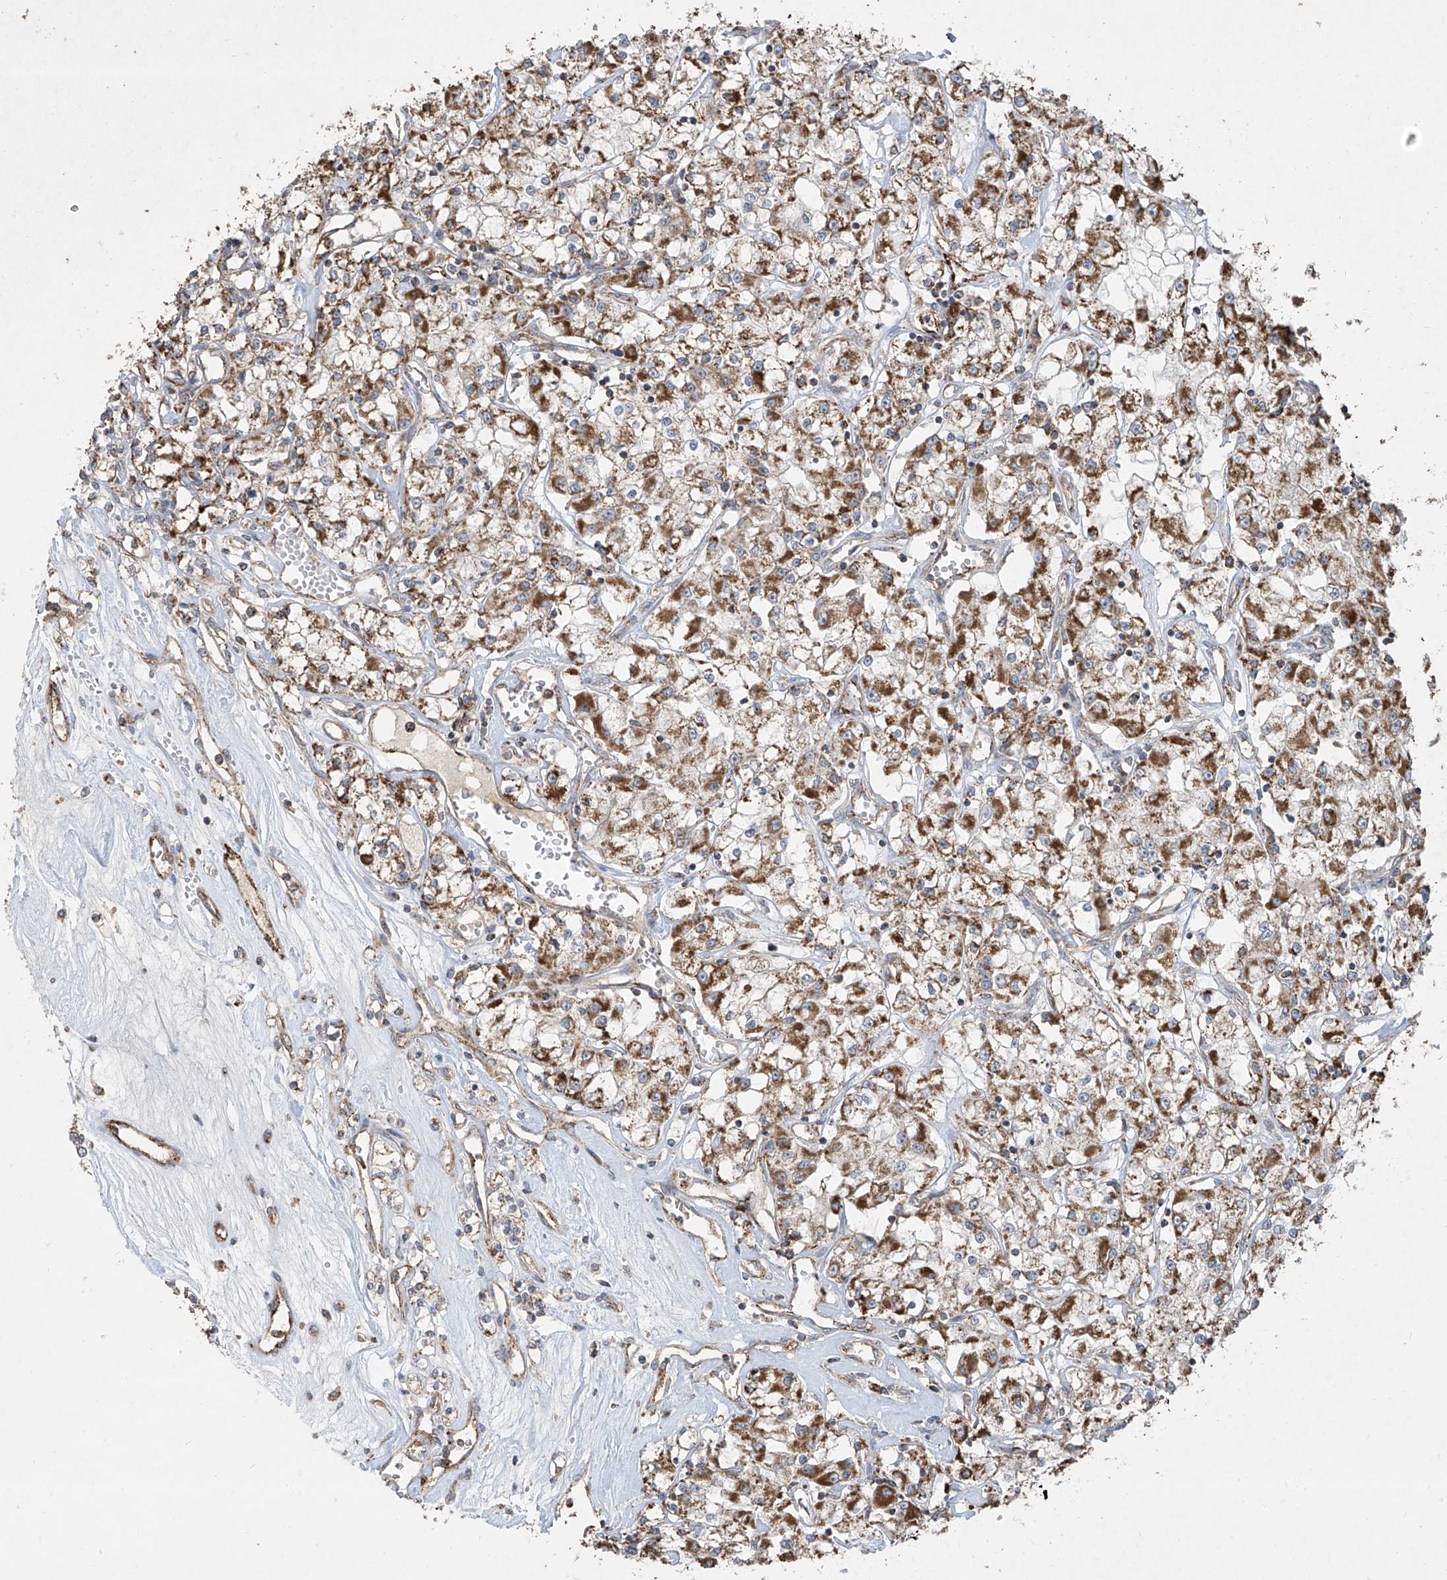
{"staining": {"intensity": "moderate", "quantity": ">75%", "location": "cytoplasmic/membranous"}, "tissue": "renal cancer", "cell_type": "Tumor cells", "image_type": "cancer", "snomed": [{"axis": "morphology", "description": "Adenocarcinoma, NOS"}, {"axis": "topography", "description": "Kidney"}], "caption": "Tumor cells exhibit medium levels of moderate cytoplasmic/membranous expression in about >75% of cells in human adenocarcinoma (renal).", "gene": "UQCC1", "patient": {"sex": "female", "age": 59}}